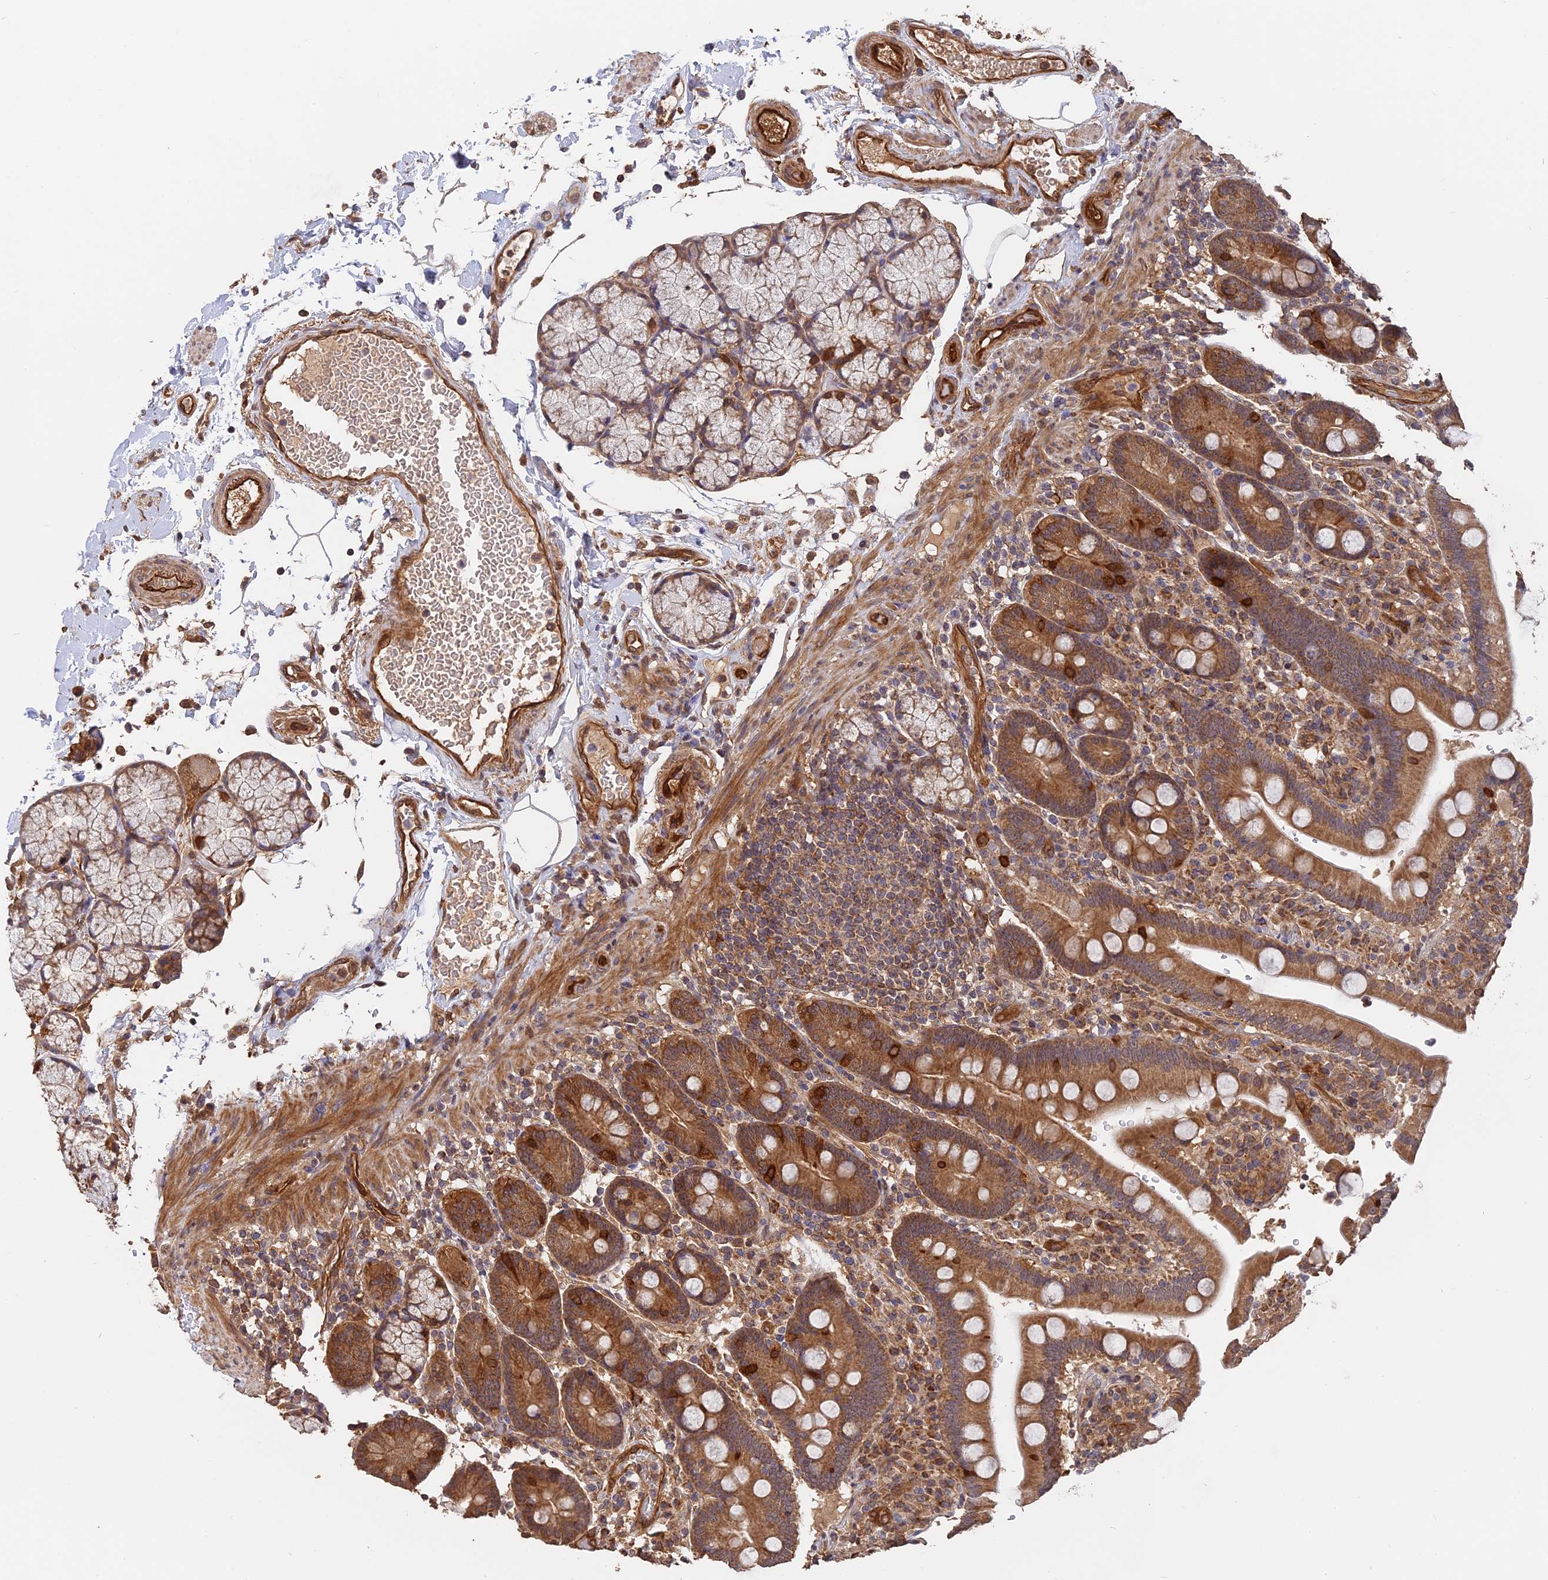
{"staining": {"intensity": "moderate", "quantity": ">75%", "location": "cytoplasmic/membranous"}, "tissue": "duodenum", "cell_type": "Glandular cells", "image_type": "normal", "snomed": [{"axis": "morphology", "description": "Normal tissue, NOS"}, {"axis": "topography", "description": "Small intestine, NOS"}], "caption": "Immunohistochemical staining of benign human duodenum reveals >75% levels of moderate cytoplasmic/membranous protein positivity in approximately >75% of glandular cells.", "gene": "SAC3D1", "patient": {"sex": "female", "age": 71}}